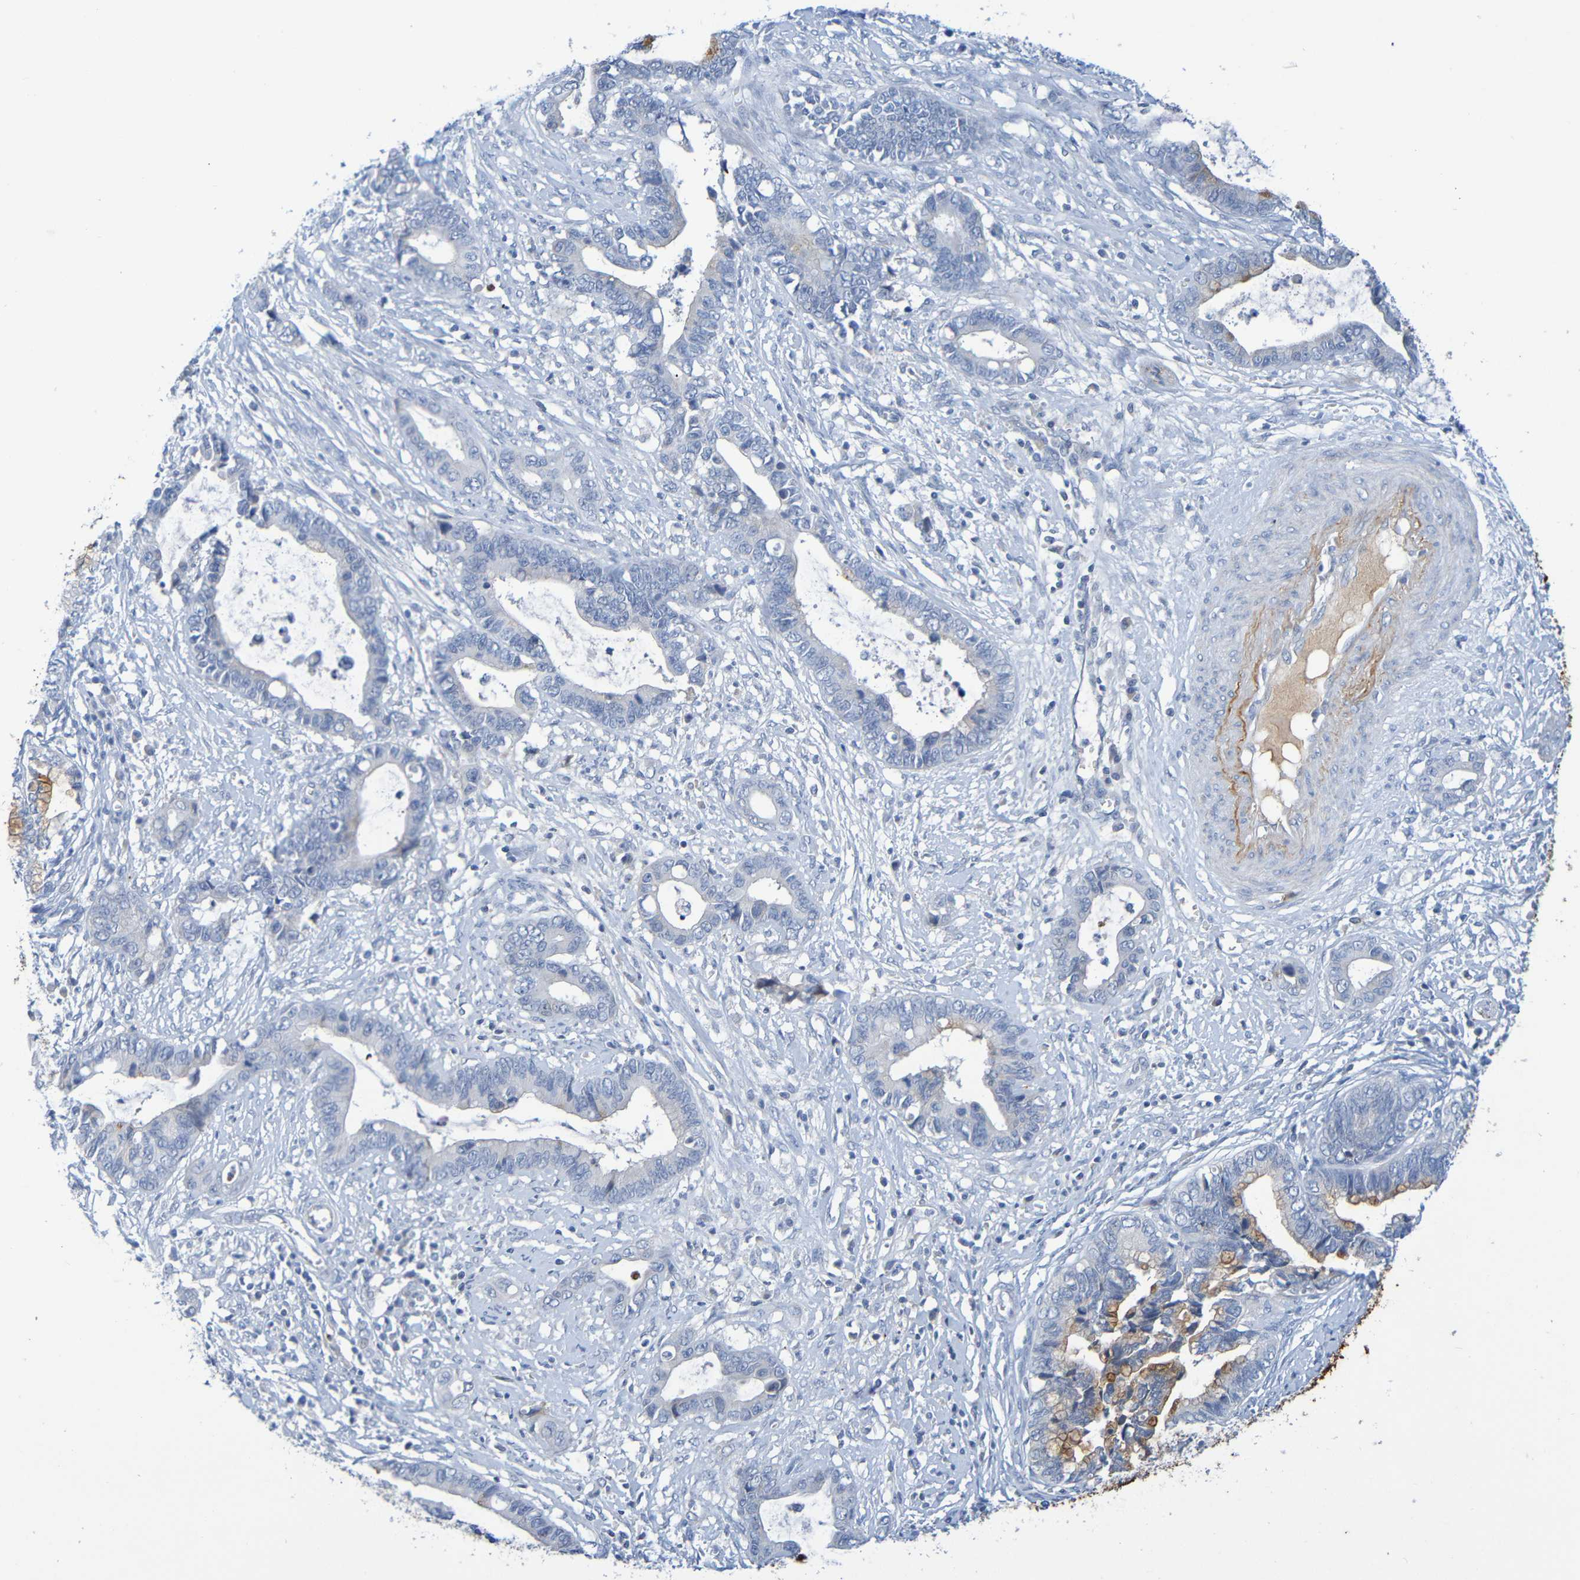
{"staining": {"intensity": "strong", "quantity": "25%-75%", "location": "cytoplasmic/membranous"}, "tissue": "cervical cancer", "cell_type": "Tumor cells", "image_type": "cancer", "snomed": [{"axis": "morphology", "description": "Adenocarcinoma, NOS"}, {"axis": "topography", "description": "Cervix"}], "caption": "Protein staining shows strong cytoplasmic/membranous staining in approximately 25%-75% of tumor cells in cervical cancer (adenocarcinoma).", "gene": "IL10", "patient": {"sex": "female", "age": 44}}